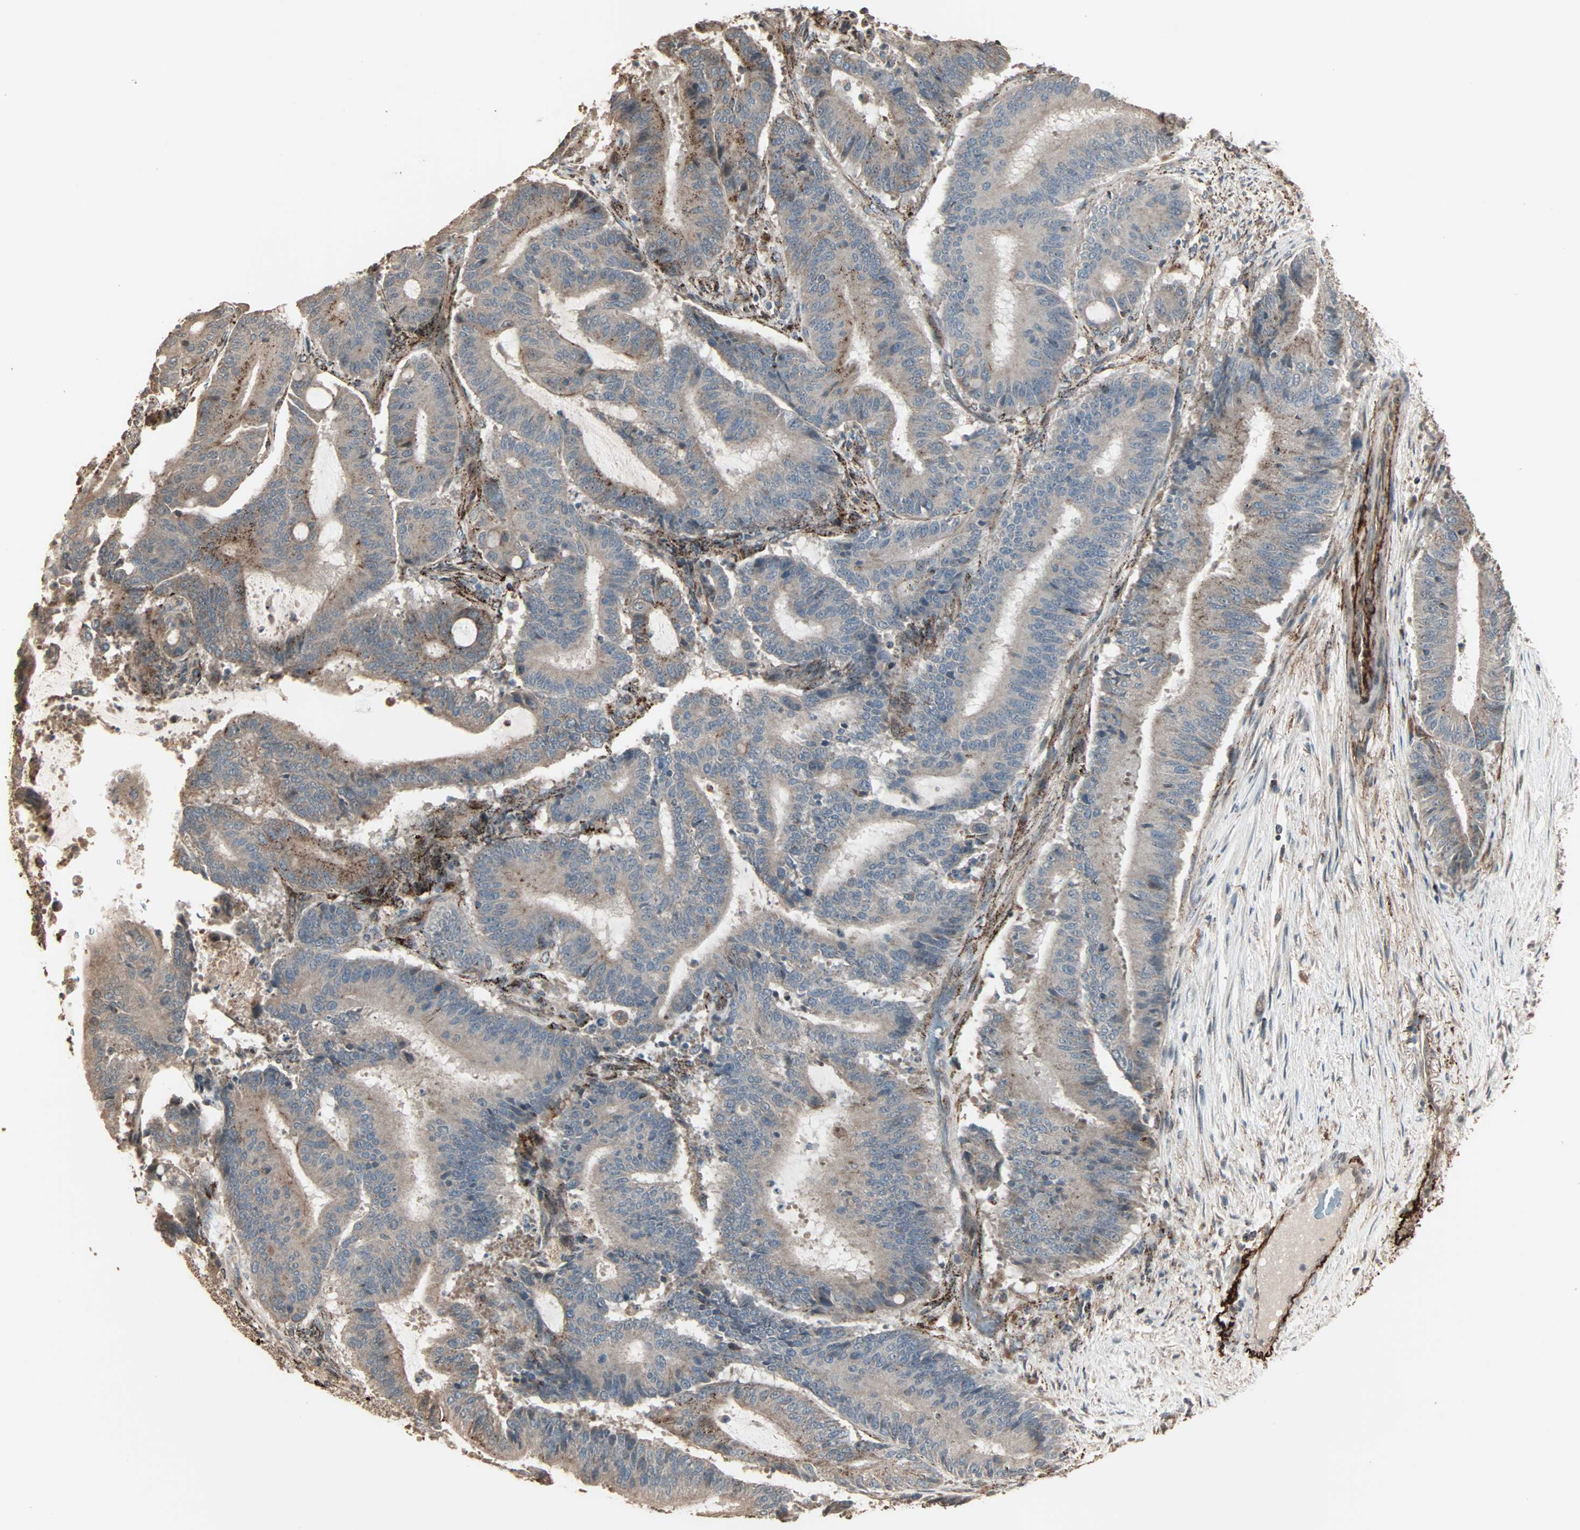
{"staining": {"intensity": "weak", "quantity": ">75%", "location": "cytoplasmic/membranous"}, "tissue": "liver cancer", "cell_type": "Tumor cells", "image_type": "cancer", "snomed": [{"axis": "morphology", "description": "Cholangiocarcinoma"}, {"axis": "topography", "description": "Liver"}], "caption": "This is a micrograph of immunohistochemistry (IHC) staining of liver cholangiocarcinoma, which shows weak expression in the cytoplasmic/membranous of tumor cells.", "gene": "CALCRL", "patient": {"sex": "female", "age": 73}}